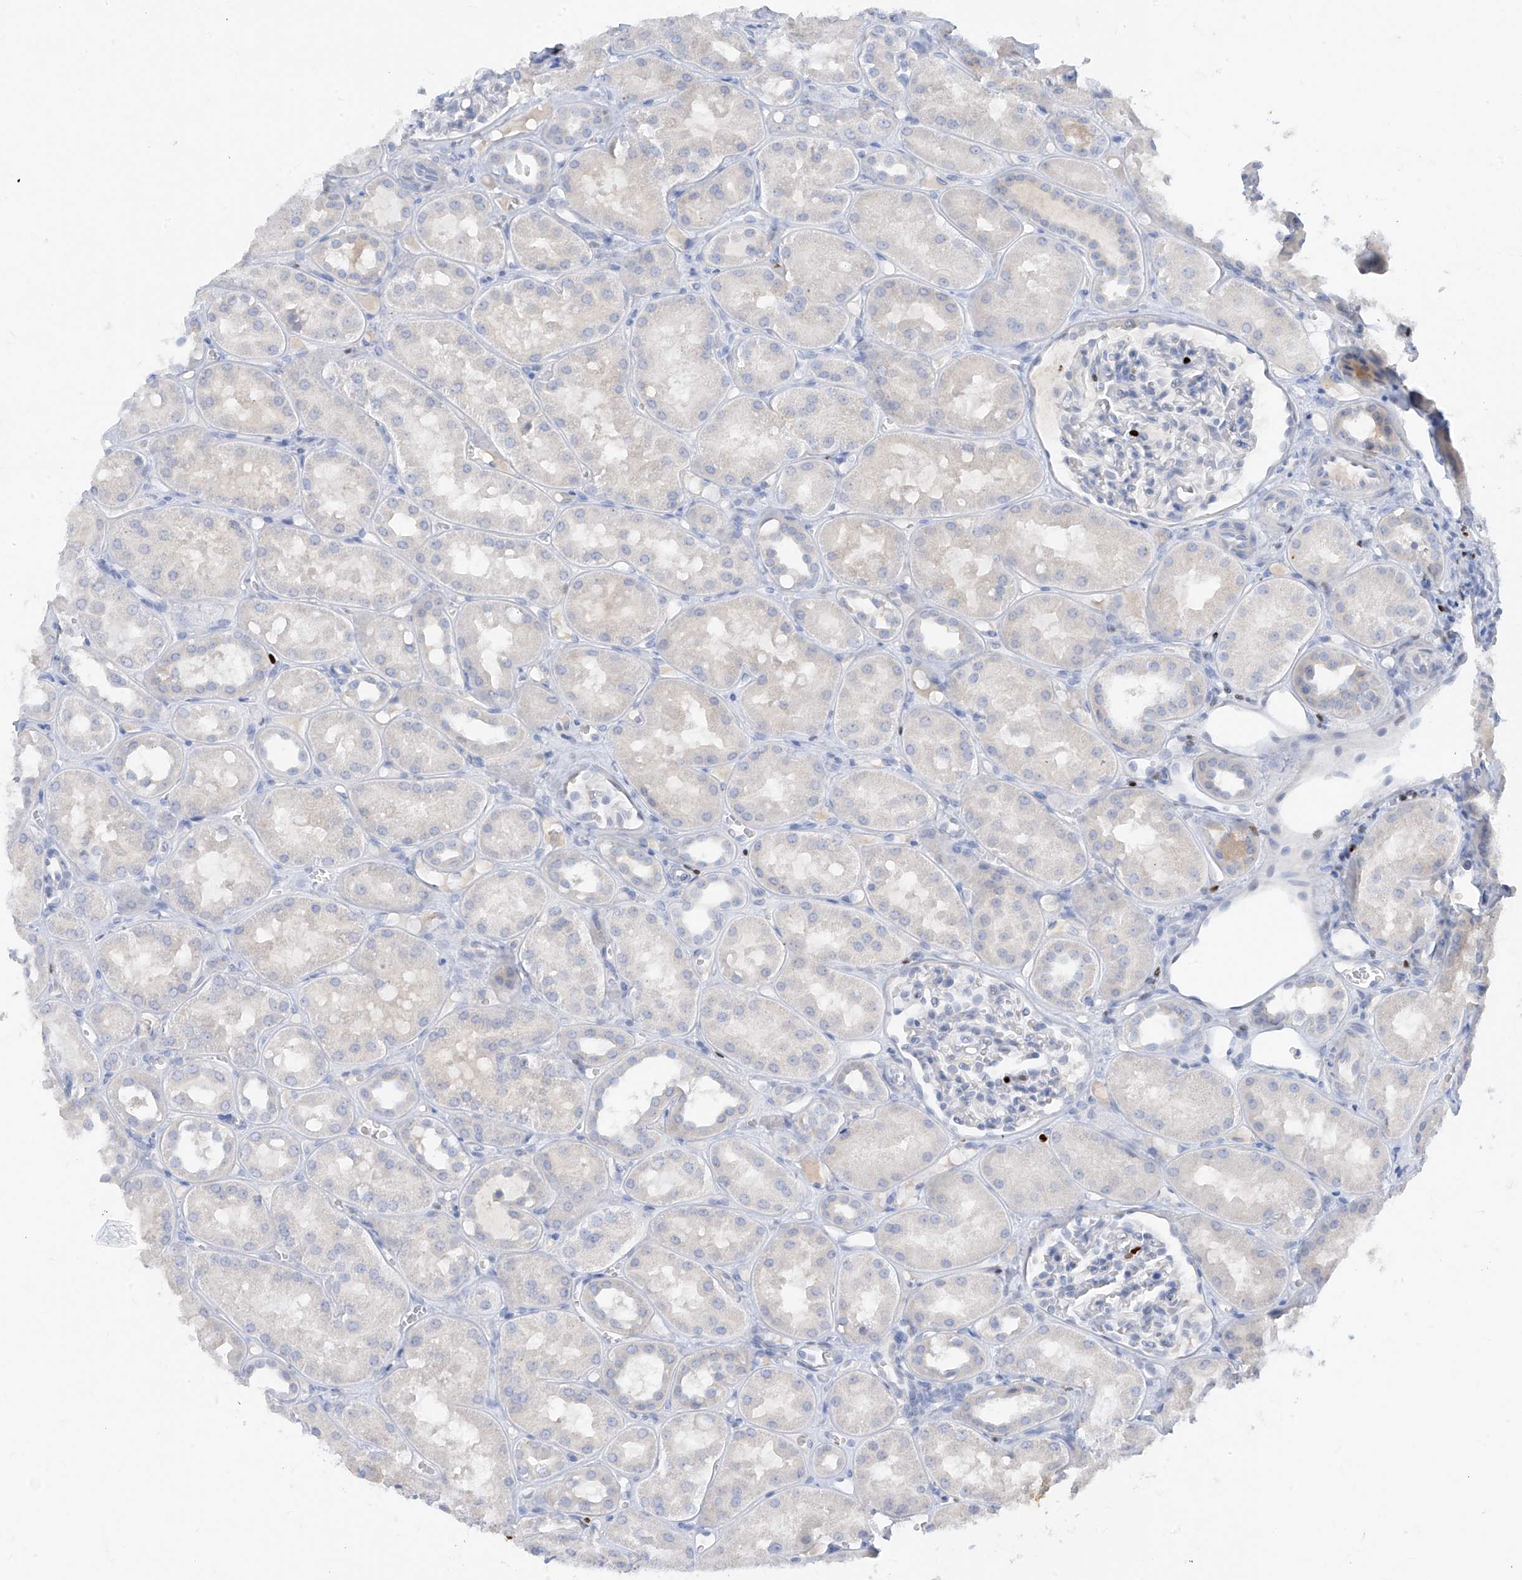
{"staining": {"intensity": "negative", "quantity": "none", "location": "none"}, "tissue": "kidney", "cell_type": "Cells in glomeruli", "image_type": "normal", "snomed": [{"axis": "morphology", "description": "Normal tissue, NOS"}, {"axis": "topography", "description": "Kidney"}], "caption": "This is a photomicrograph of immunohistochemistry staining of benign kidney, which shows no positivity in cells in glomeruli.", "gene": "TBX21", "patient": {"sex": "male", "age": 16}}